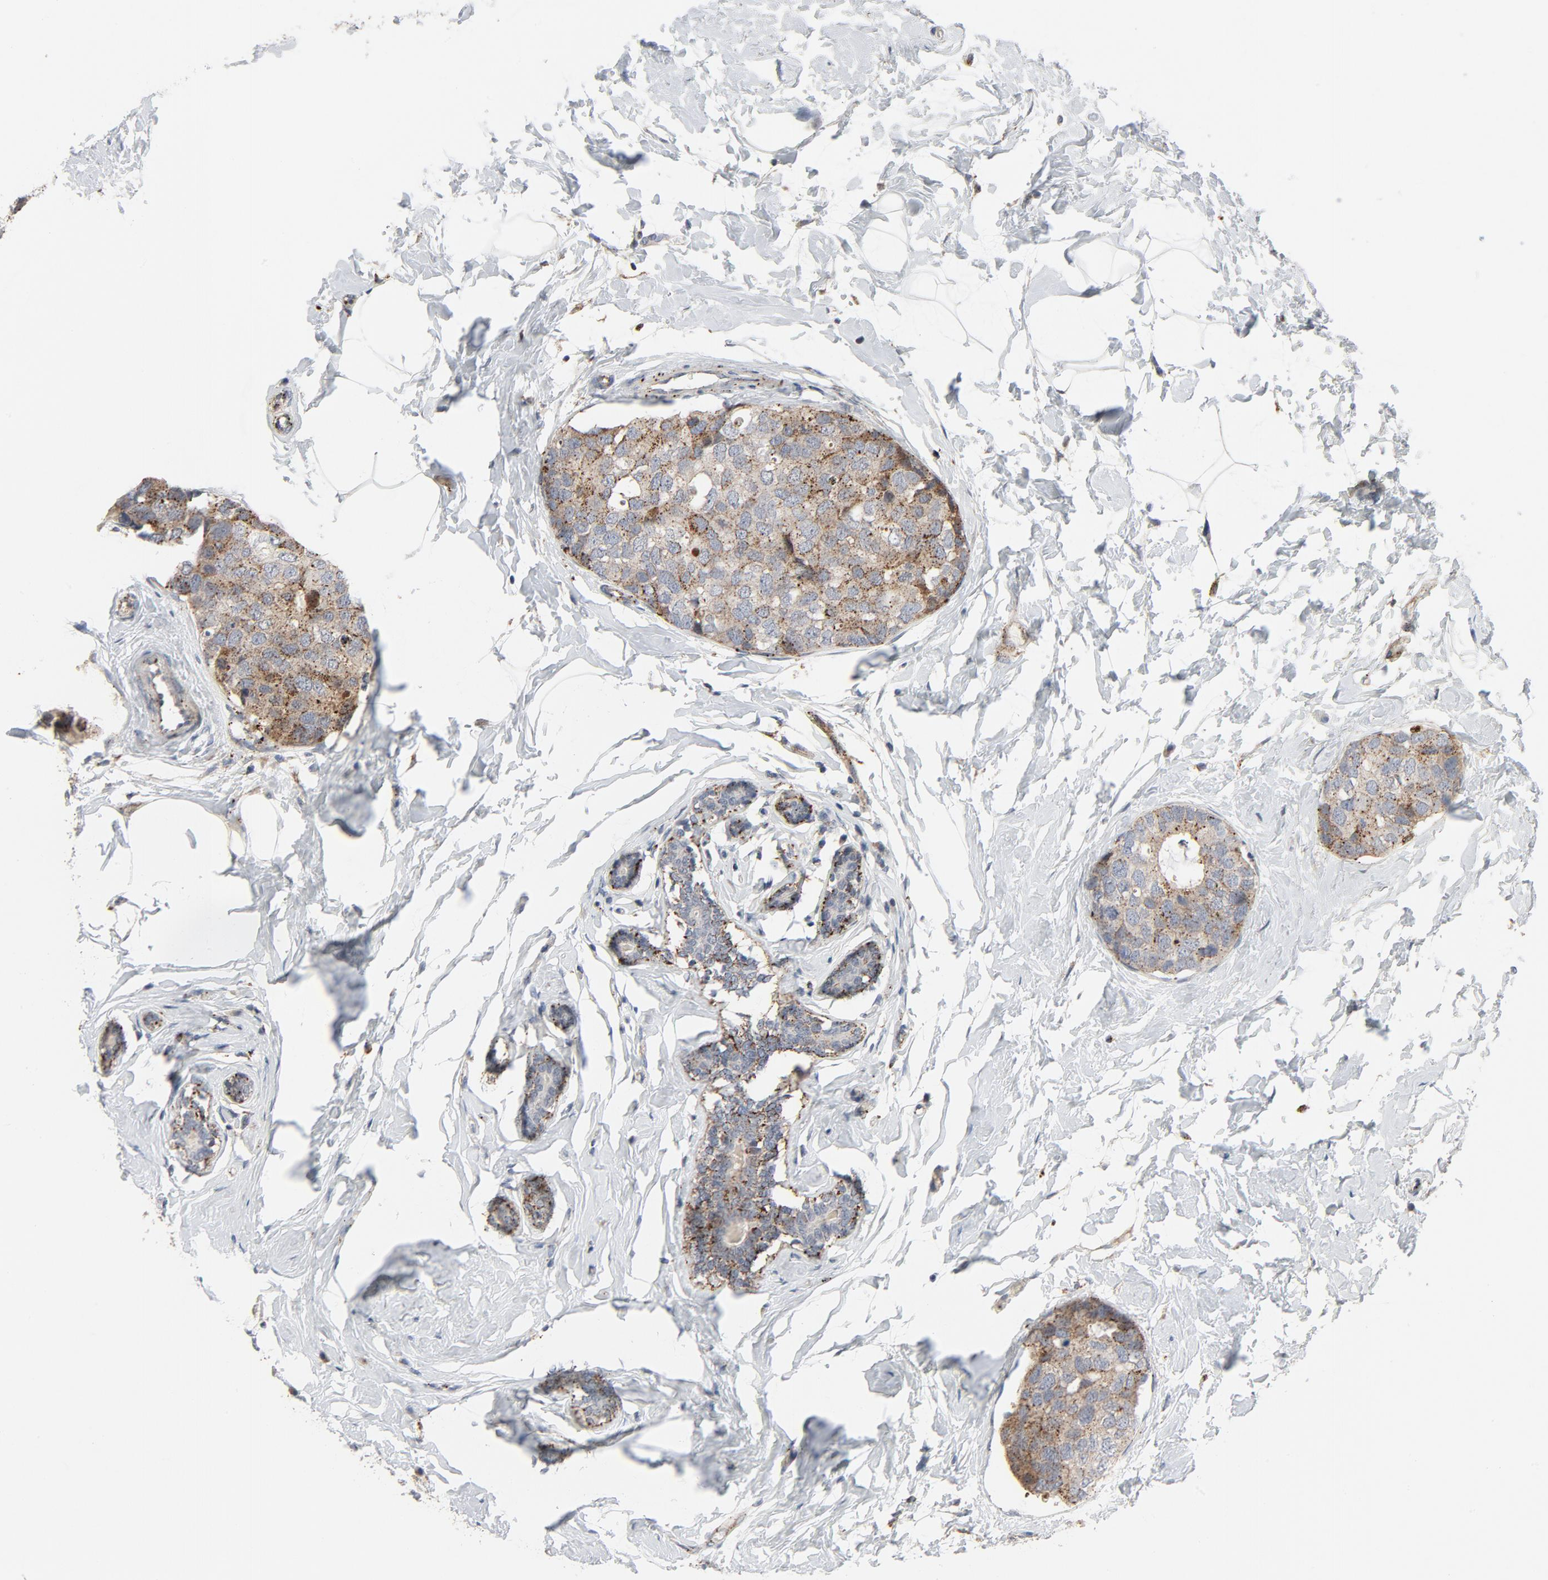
{"staining": {"intensity": "strong", "quantity": "25%-75%", "location": "cytoplasmic/membranous"}, "tissue": "breast cancer", "cell_type": "Tumor cells", "image_type": "cancer", "snomed": [{"axis": "morphology", "description": "Duct carcinoma"}, {"axis": "topography", "description": "Breast"}], "caption": "Brown immunohistochemical staining in human breast cancer (infiltrating ductal carcinoma) displays strong cytoplasmic/membranous positivity in about 25%-75% of tumor cells.", "gene": "AKT2", "patient": {"sex": "female", "age": 54}}